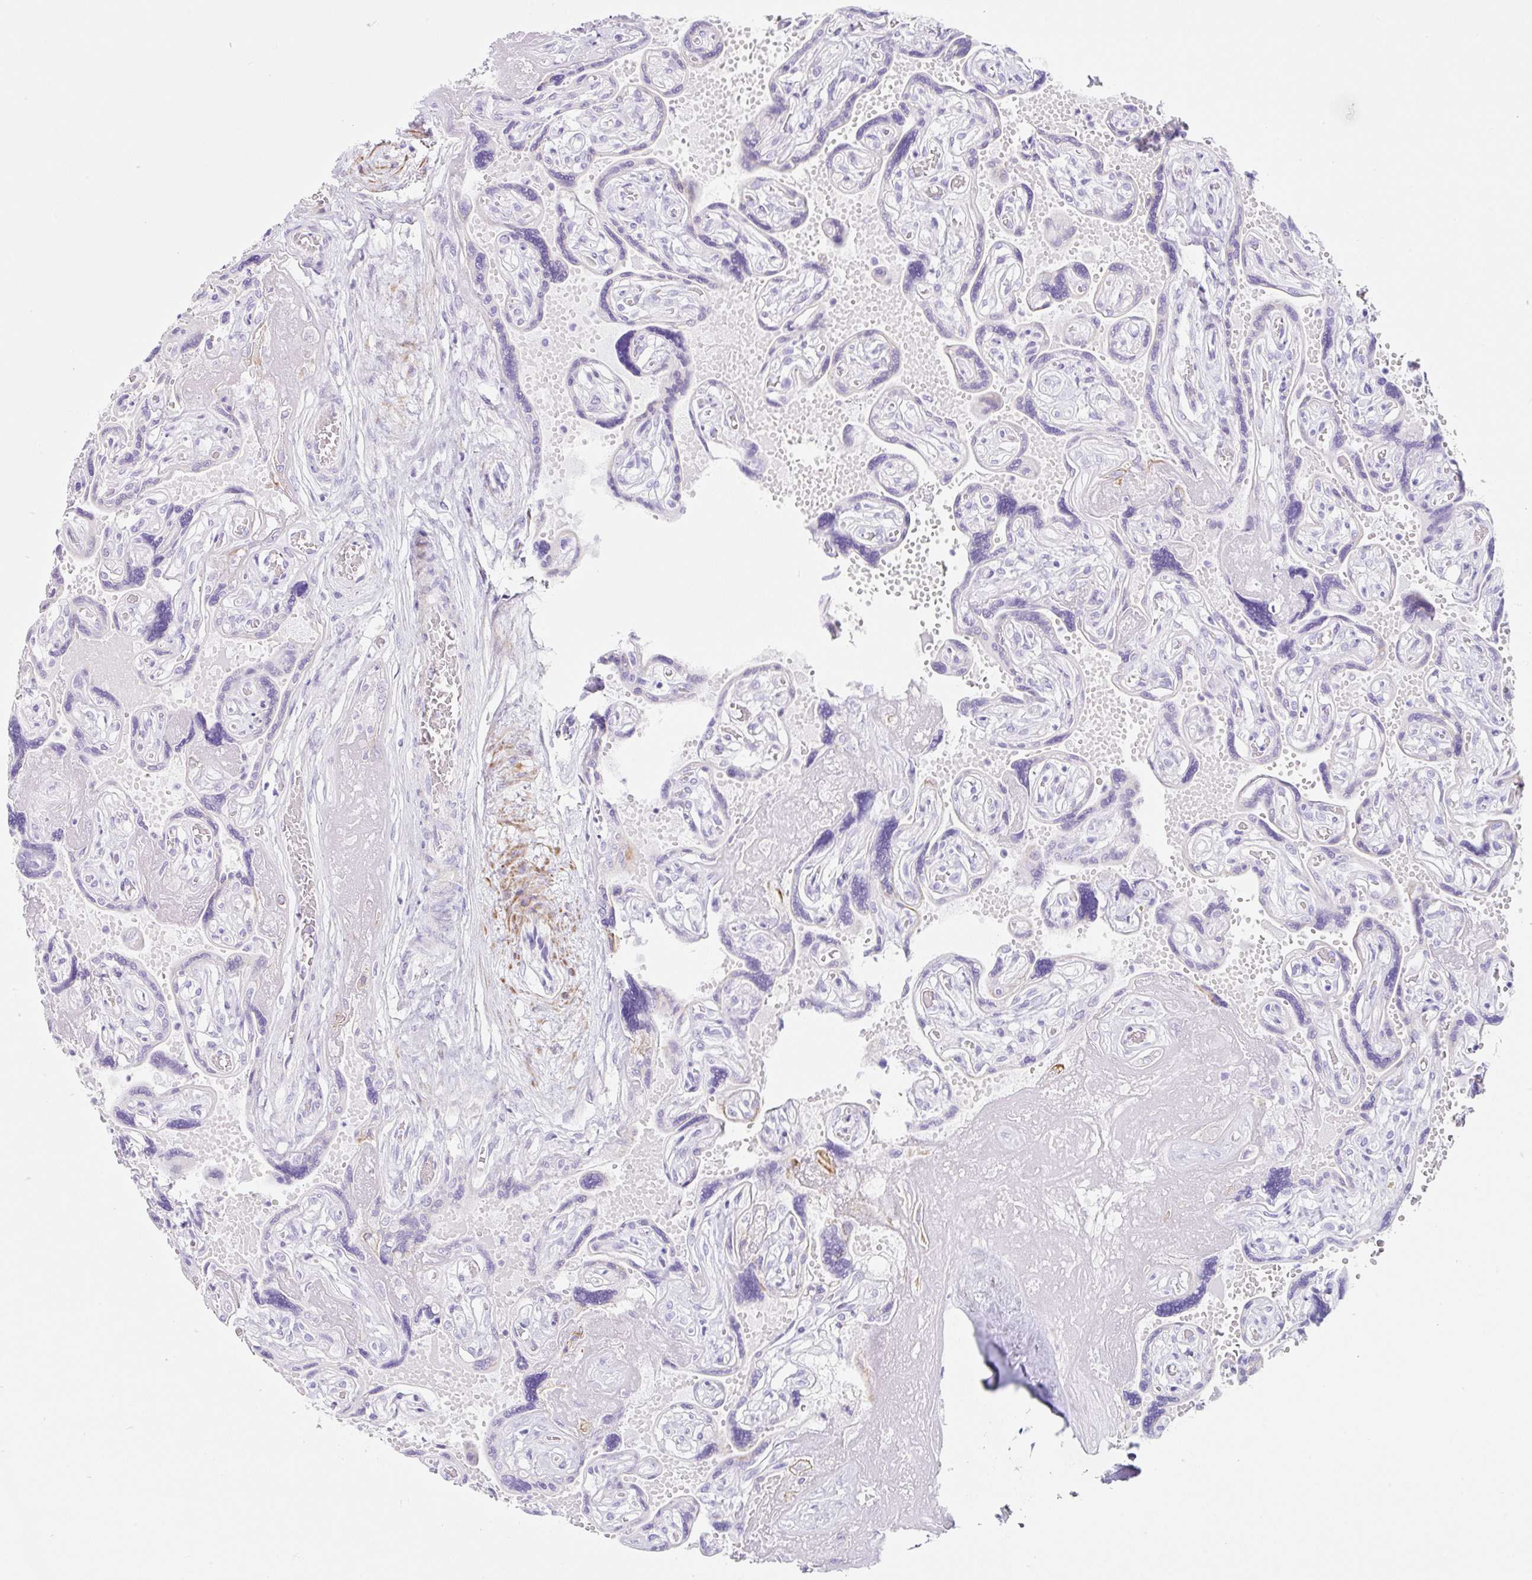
{"staining": {"intensity": "negative", "quantity": "none", "location": "none"}, "tissue": "placenta", "cell_type": "Trophoblastic cells", "image_type": "normal", "snomed": [{"axis": "morphology", "description": "Normal tissue, NOS"}, {"axis": "topography", "description": "Placenta"}], "caption": "Protein analysis of unremarkable placenta exhibits no significant positivity in trophoblastic cells.", "gene": "CLDND2", "patient": {"sex": "female", "age": 32}}